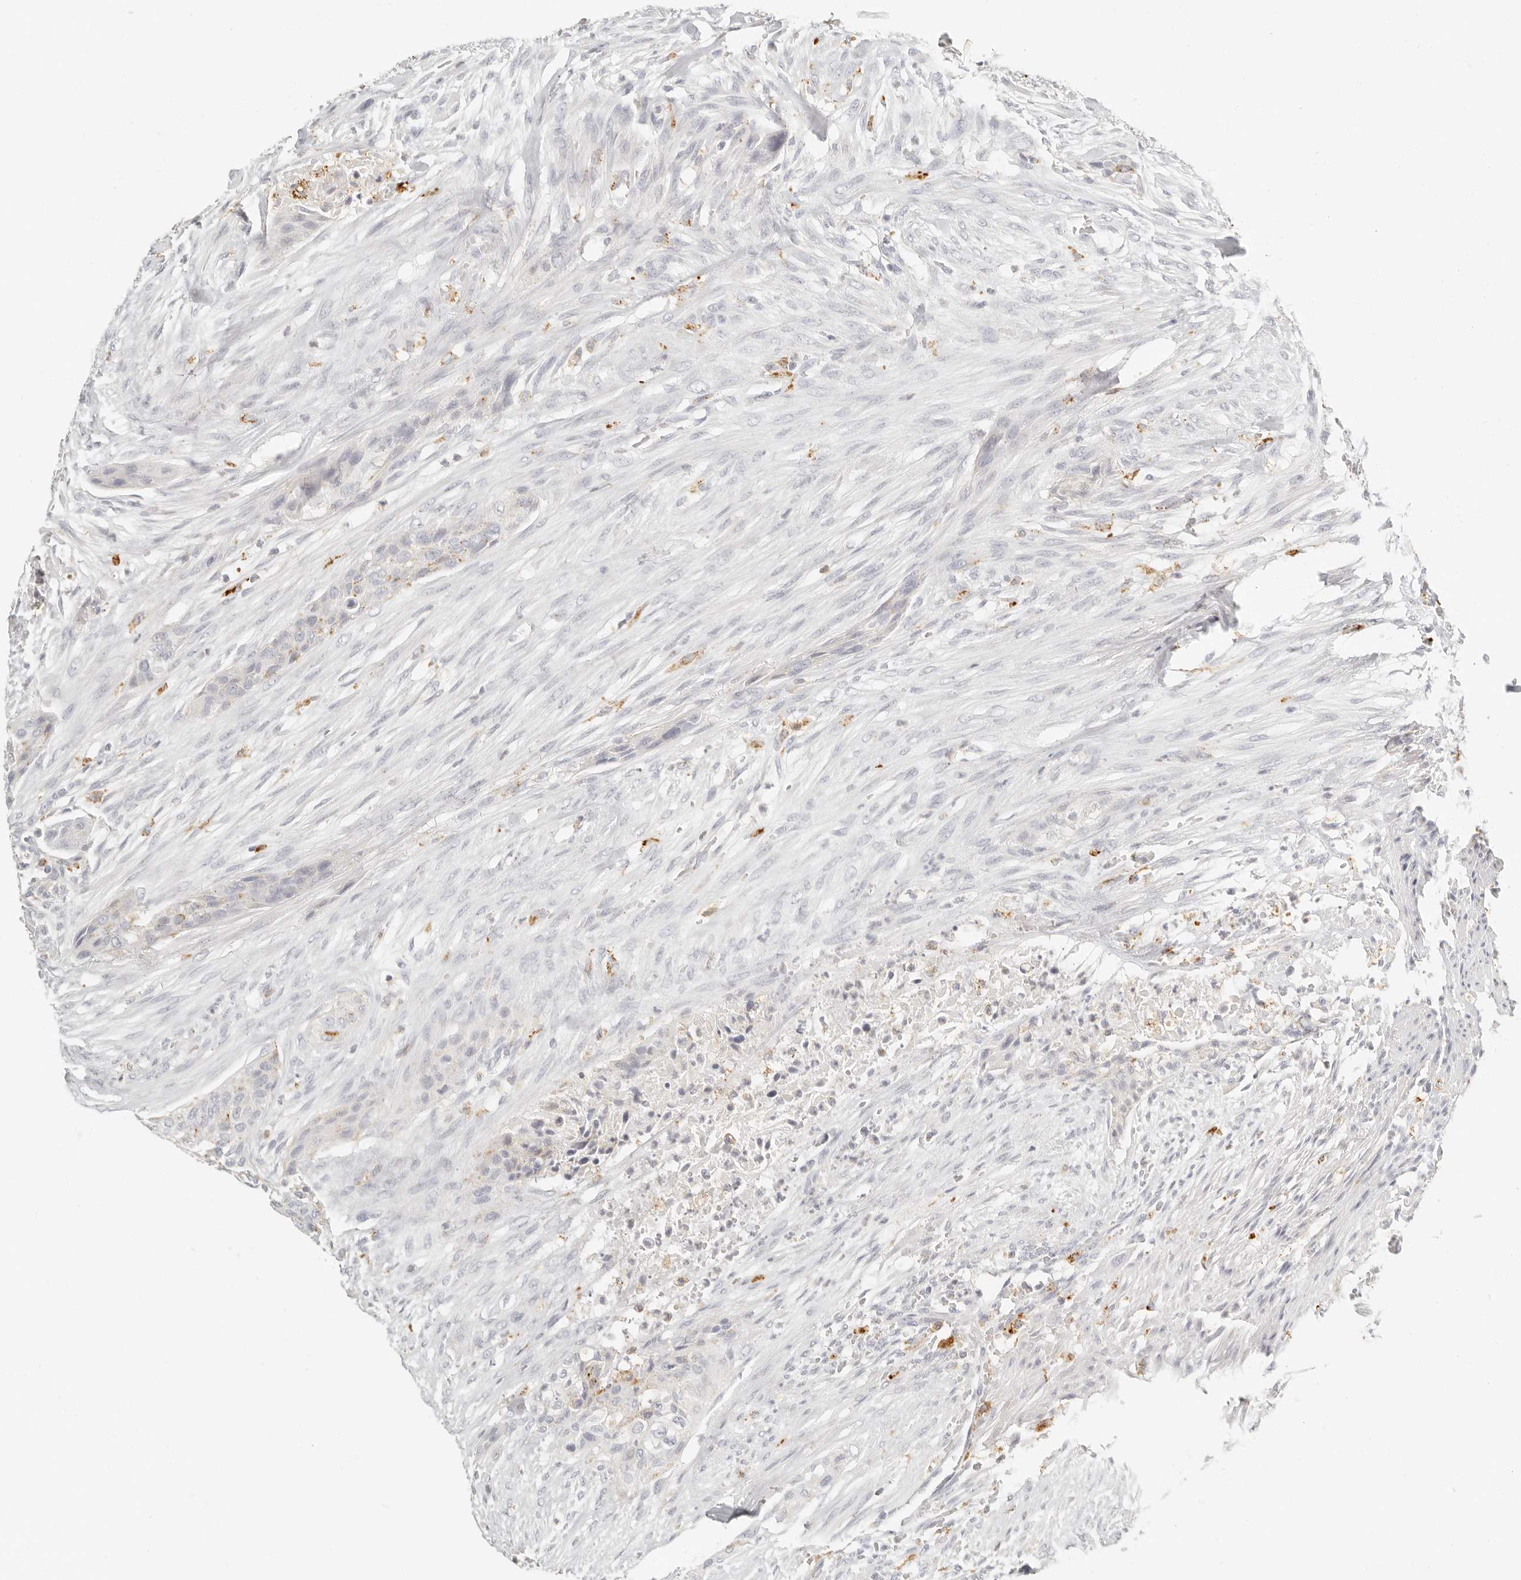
{"staining": {"intensity": "negative", "quantity": "none", "location": "none"}, "tissue": "urothelial cancer", "cell_type": "Tumor cells", "image_type": "cancer", "snomed": [{"axis": "morphology", "description": "Urothelial carcinoma, High grade"}, {"axis": "topography", "description": "Urinary bladder"}], "caption": "High power microscopy image of an IHC histopathology image of high-grade urothelial carcinoma, revealing no significant positivity in tumor cells.", "gene": "RNASET2", "patient": {"sex": "male", "age": 35}}